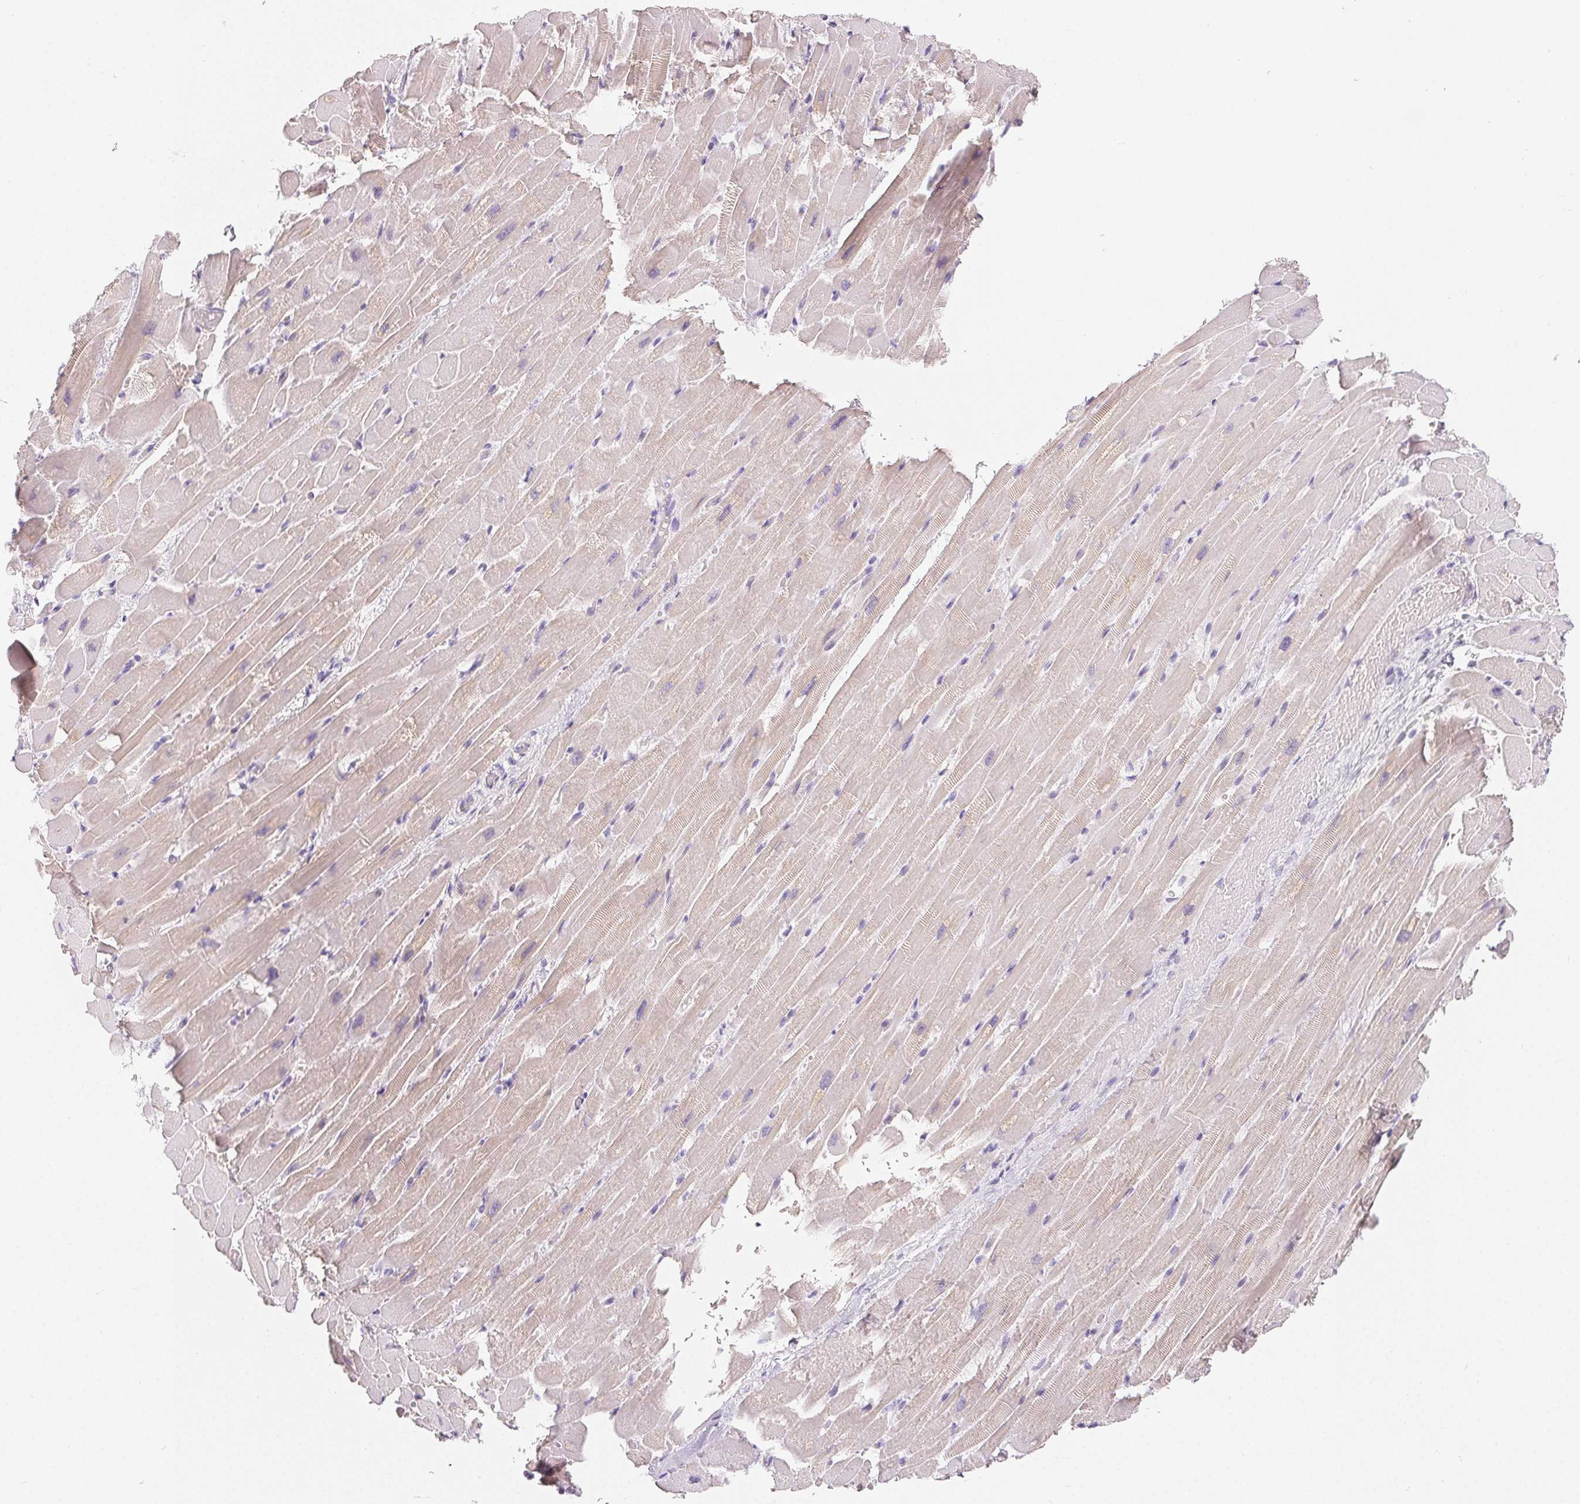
{"staining": {"intensity": "weak", "quantity": "25%-75%", "location": "cytoplasmic/membranous"}, "tissue": "heart muscle", "cell_type": "Cardiomyocytes", "image_type": "normal", "snomed": [{"axis": "morphology", "description": "Normal tissue, NOS"}, {"axis": "topography", "description": "Heart"}], "caption": "Protein staining of unremarkable heart muscle reveals weak cytoplasmic/membranous staining in approximately 25%-75% of cardiomyocytes. The staining was performed using DAB (3,3'-diaminobenzidine) to visualize the protein expression in brown, while the nuclei were stained in blue with hematoxylin (Magnification: 20x).", "gene": "SPACA5B", "patient": {"sex": "male", "age": 37}}